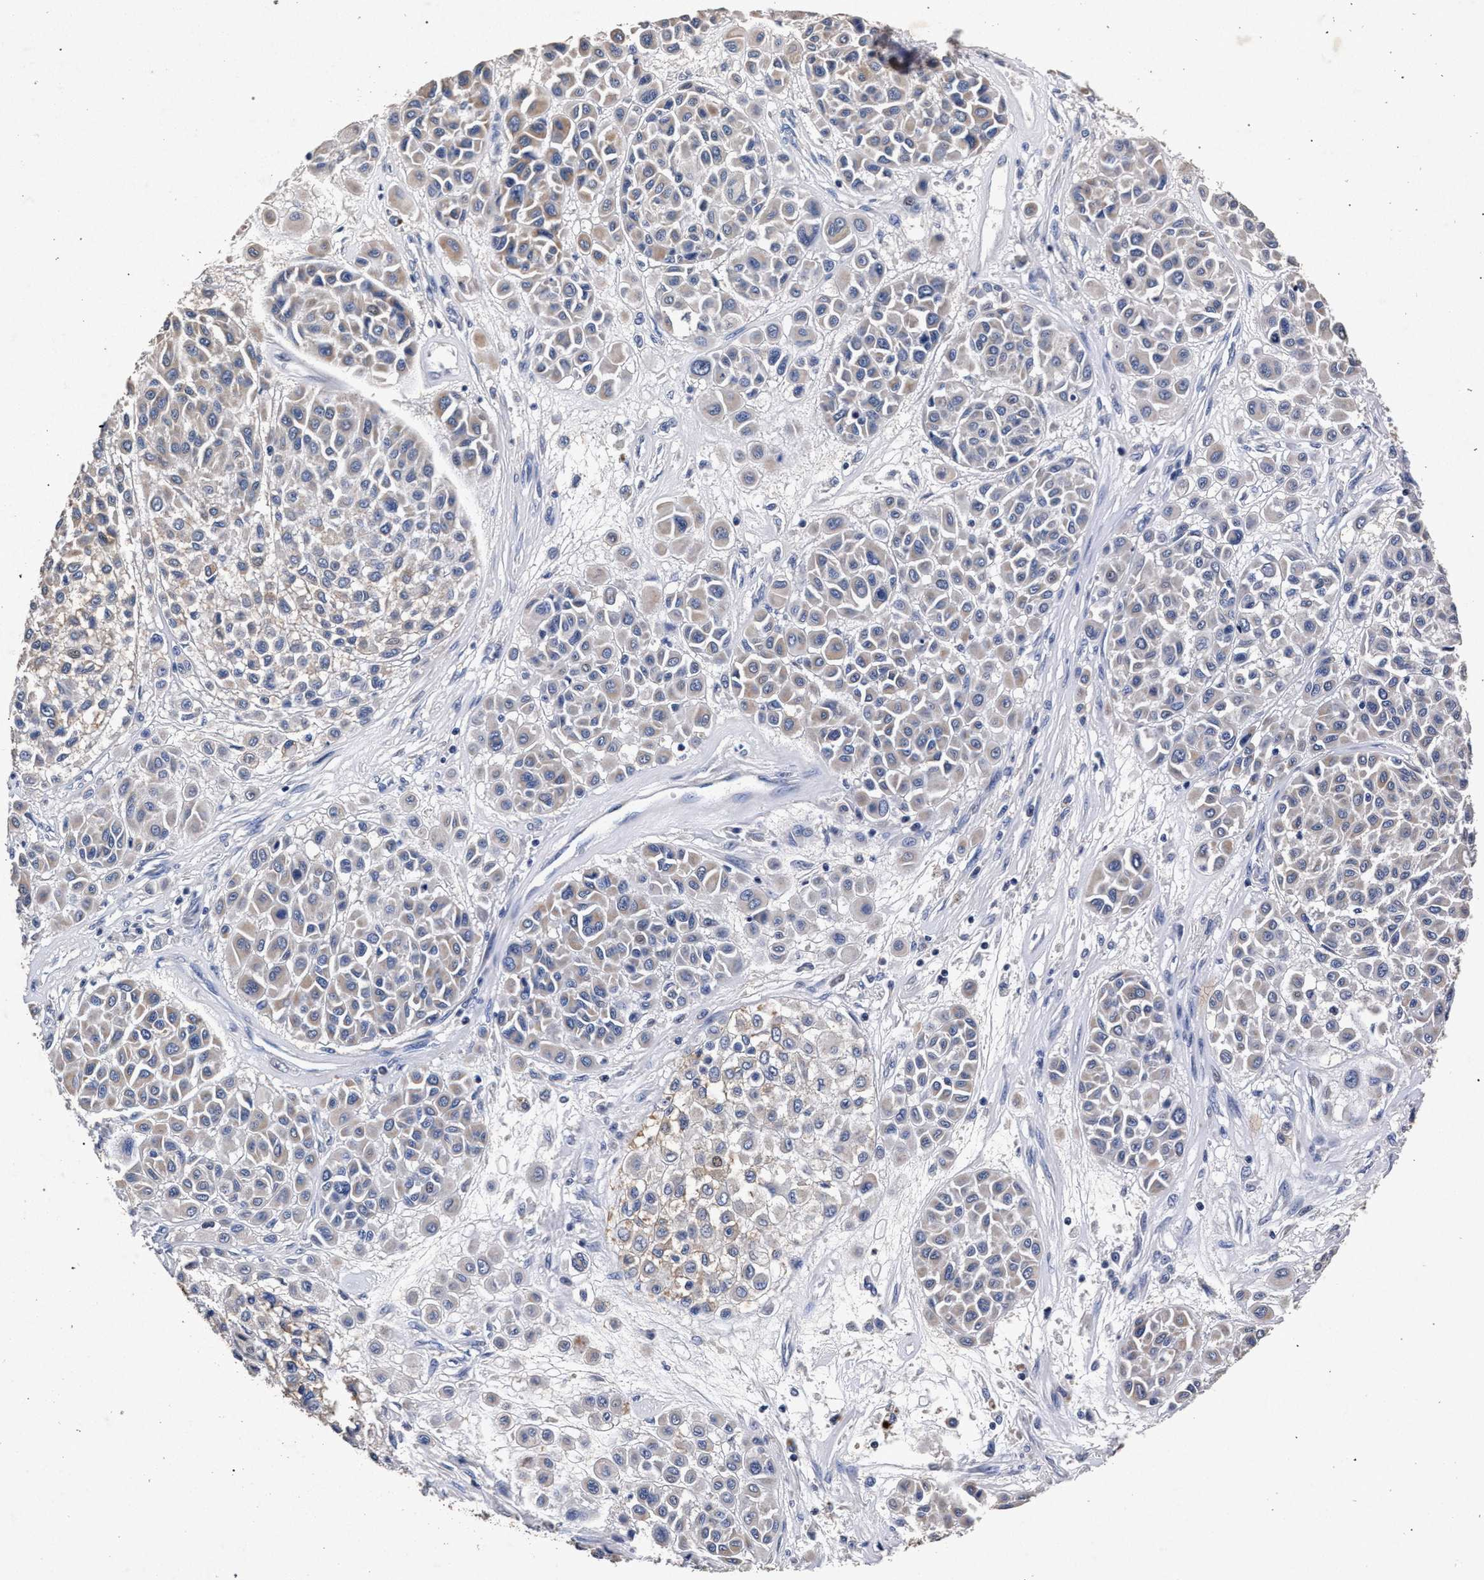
{"staining": {"intensity": "negative", "quantity": "none", "location": "none"}, "tissue": "melanoma", "cell_type": "Tumor cells", "image_type": "cancer", "snomed": [{"axis": "morphology", "description": "Malignant melanoma, Metastatic site"}, {"axis": "topography", "description": "Soft tissue"}], "caption": "This image is of melanoma stained with immunohistochemistry to label a protein in brown with the nuclei are counter-stained blue. There is no positivity in tumor cells. Nuclei are stained in blue.", "gene": "ATP1A2", "patient": {"sex": "male", "age": 41}}